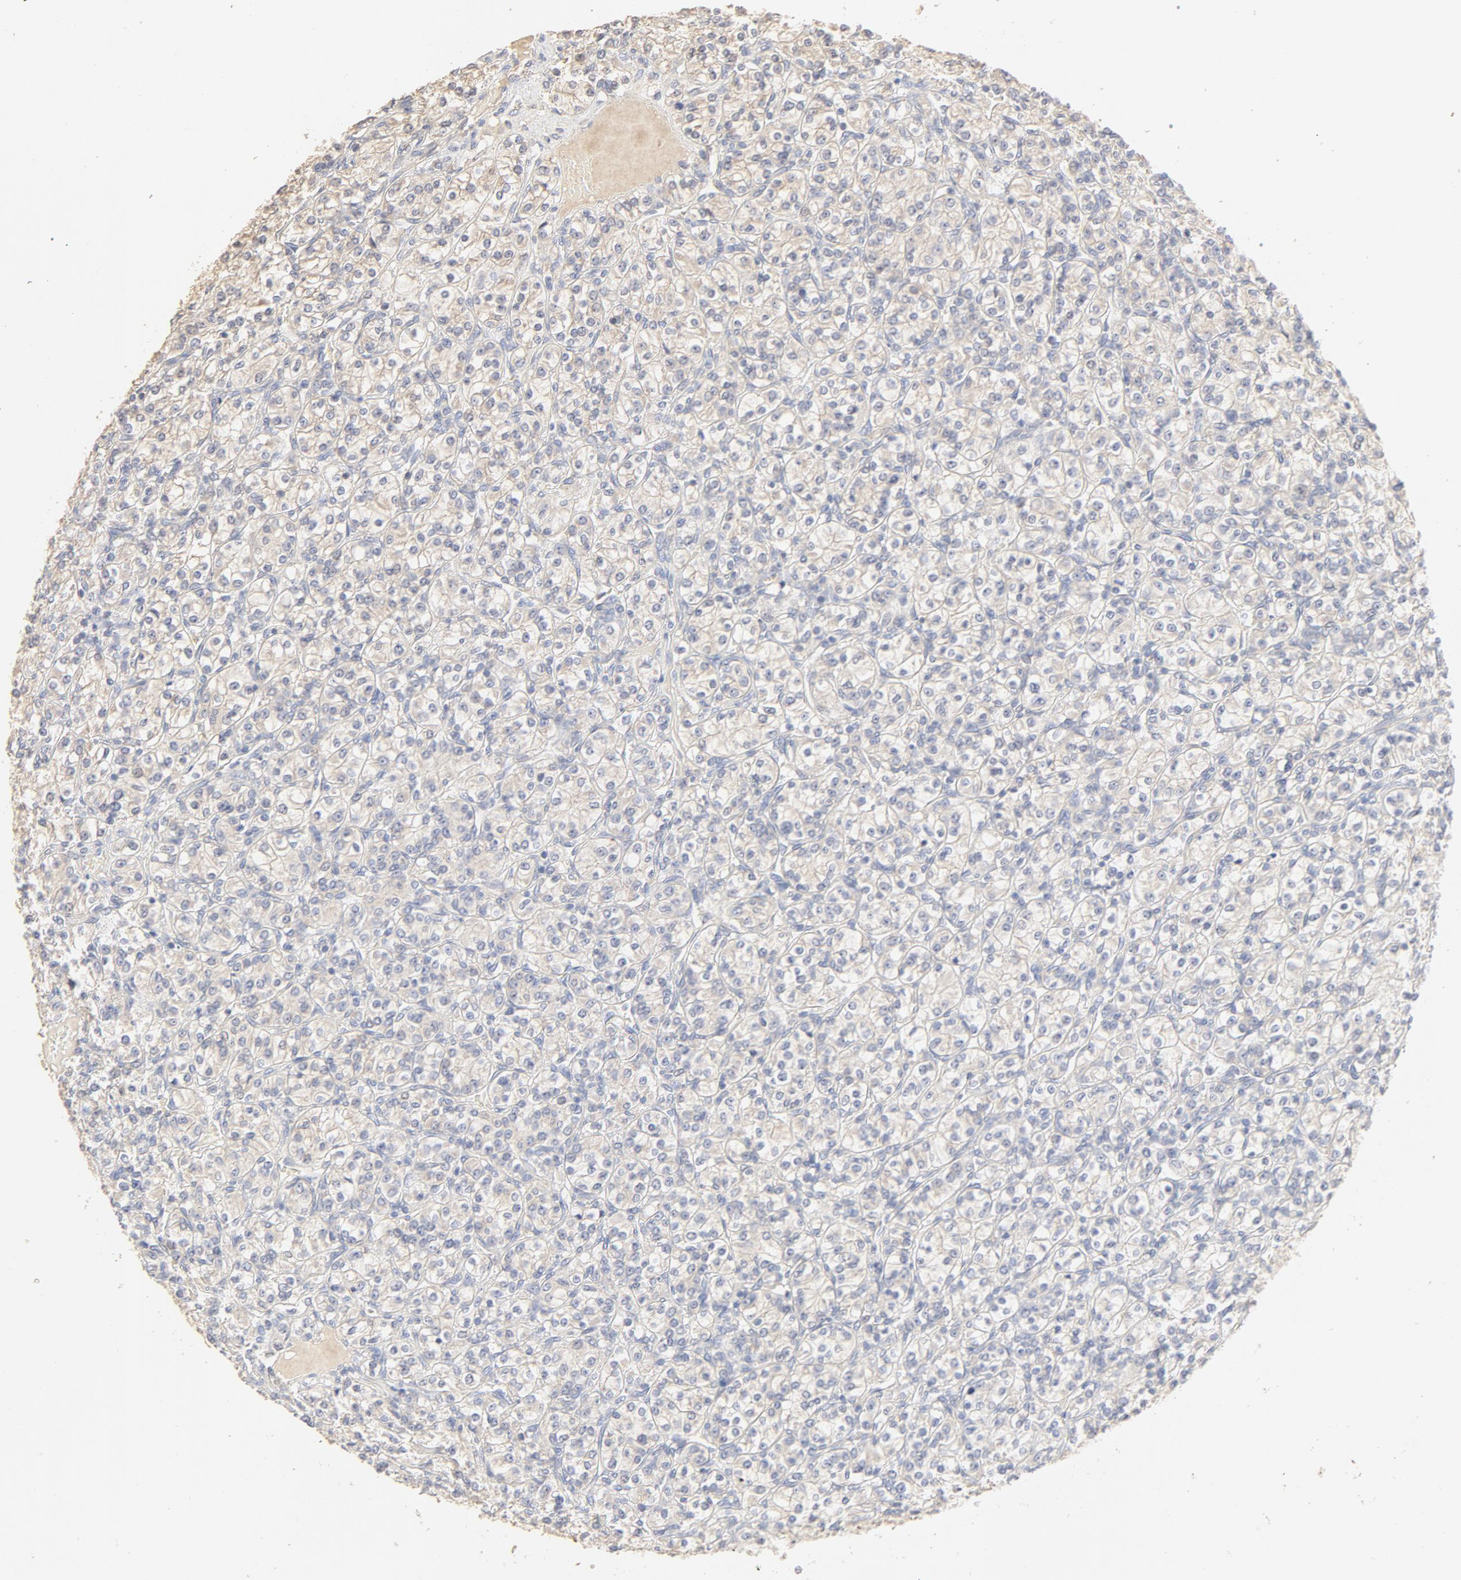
{"staining": {"intensity": "negative", "quantity": "none", "location": "none"}, "tissue": "renal cancer", "cell_type": "Tumor cells", "image_type": "cancer", "snomed": [{"axis": "morphology", "description": "Adenocarcinoma, NOS"}, {"axis": "topography", "description": "Kidney"}], "caption": "A high-resolution histopathology image shows immunohistochemistry (IHC) staining of adenocarcinoma (renal), which exhibits no significant positivity in tumor cells.", "gene": "FCGBP", "patient": {"sex": "male", "age": 77}}